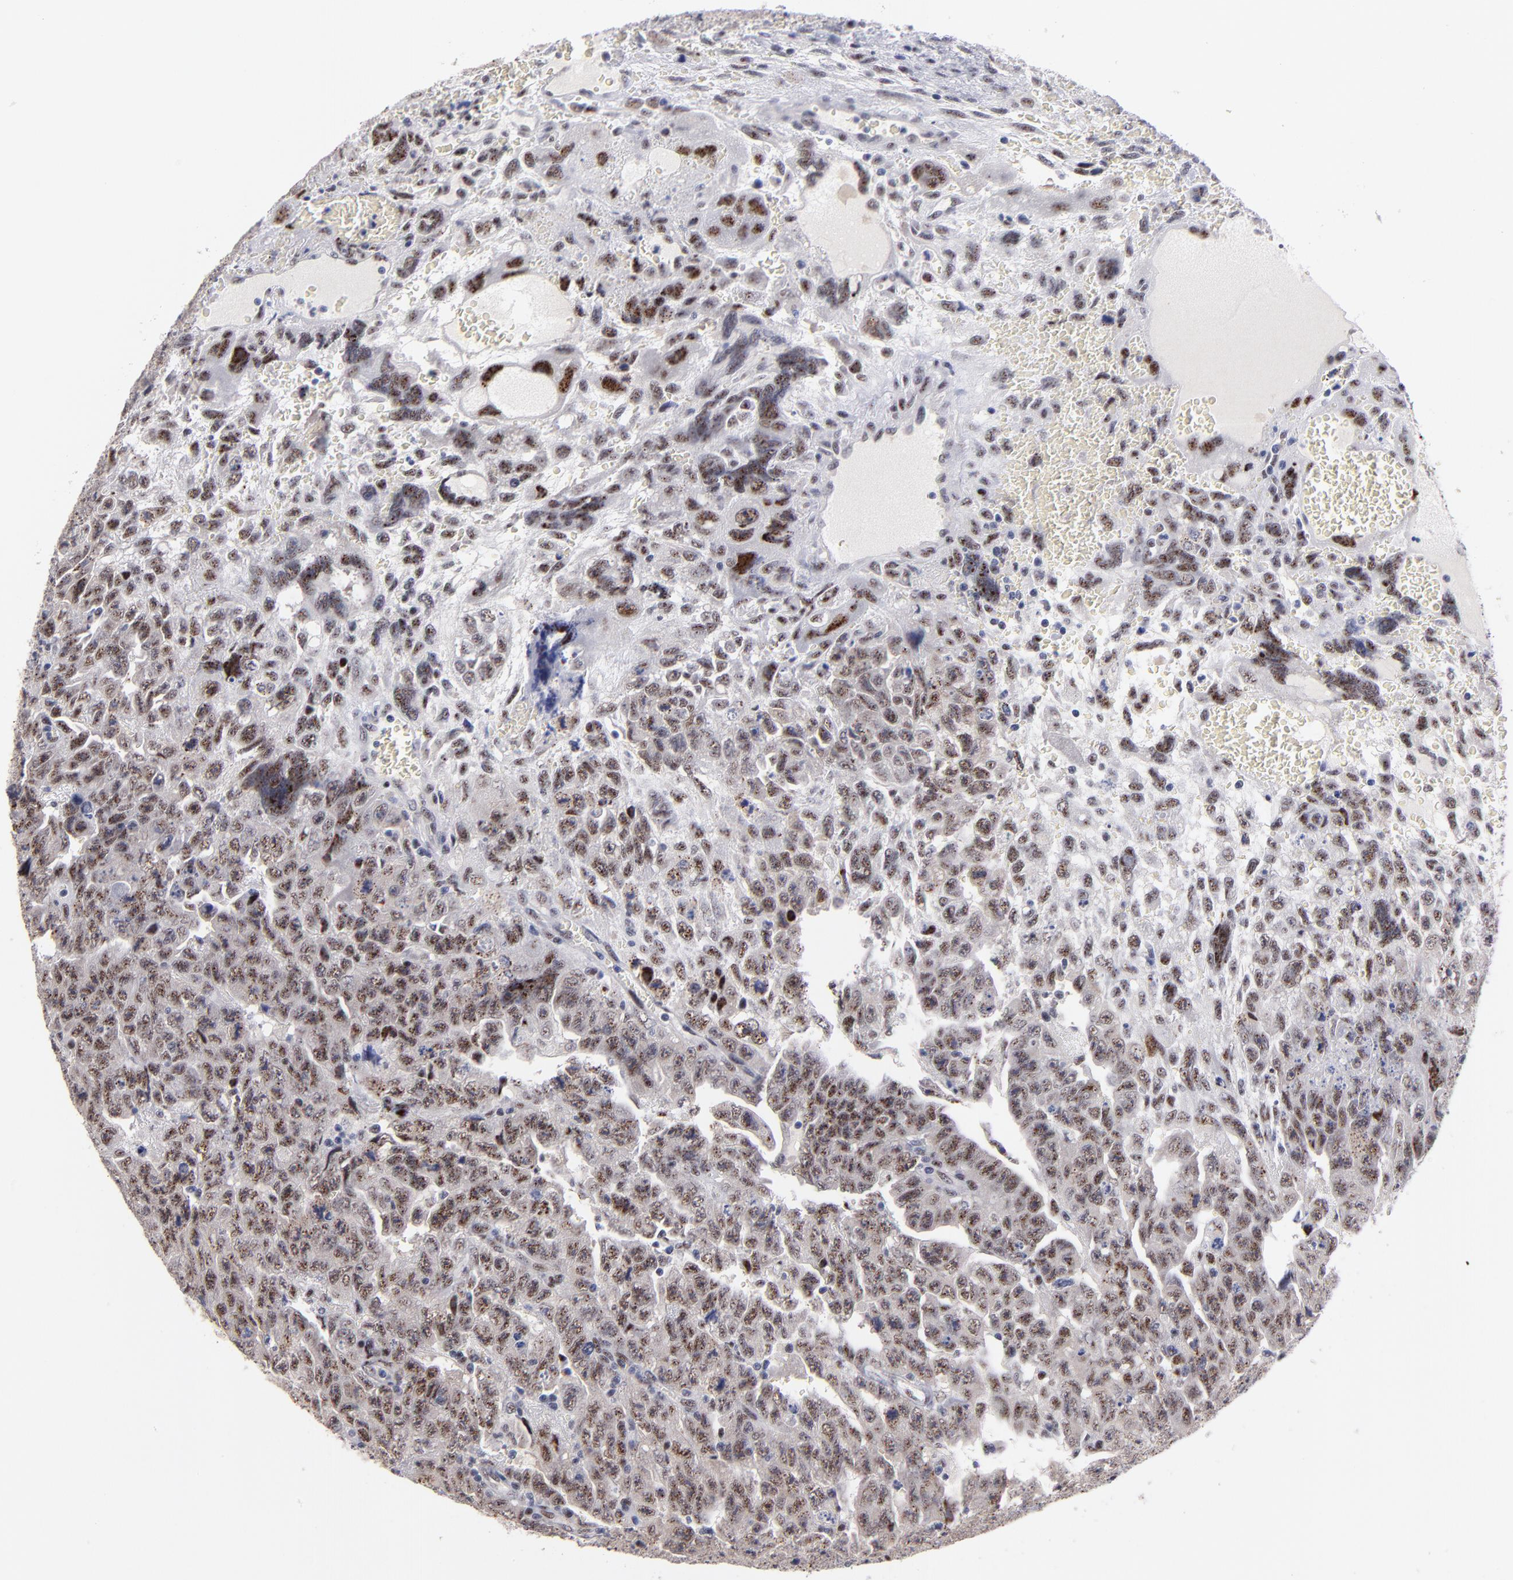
{"staining": {"intensity": "moderate", "quantity": "25%-75%", "location": "nuclear"}, "tissue": "testis cancer", "cell_type": "Tumor cells", "image_type": "cancer", "snomed": [{"axis": "morphology", "description": "Carcinoma, Embryonal, NOS"}, {"axis": "topography", "description": "Testis"}], "caption": "Immunohistochemical staining of human testis cancer reveals moderate nuclear protein positivity in about 25%-75% of tumor cells.", "gene": "RAF1", "patient": {"sex": "male", "age": 28}}